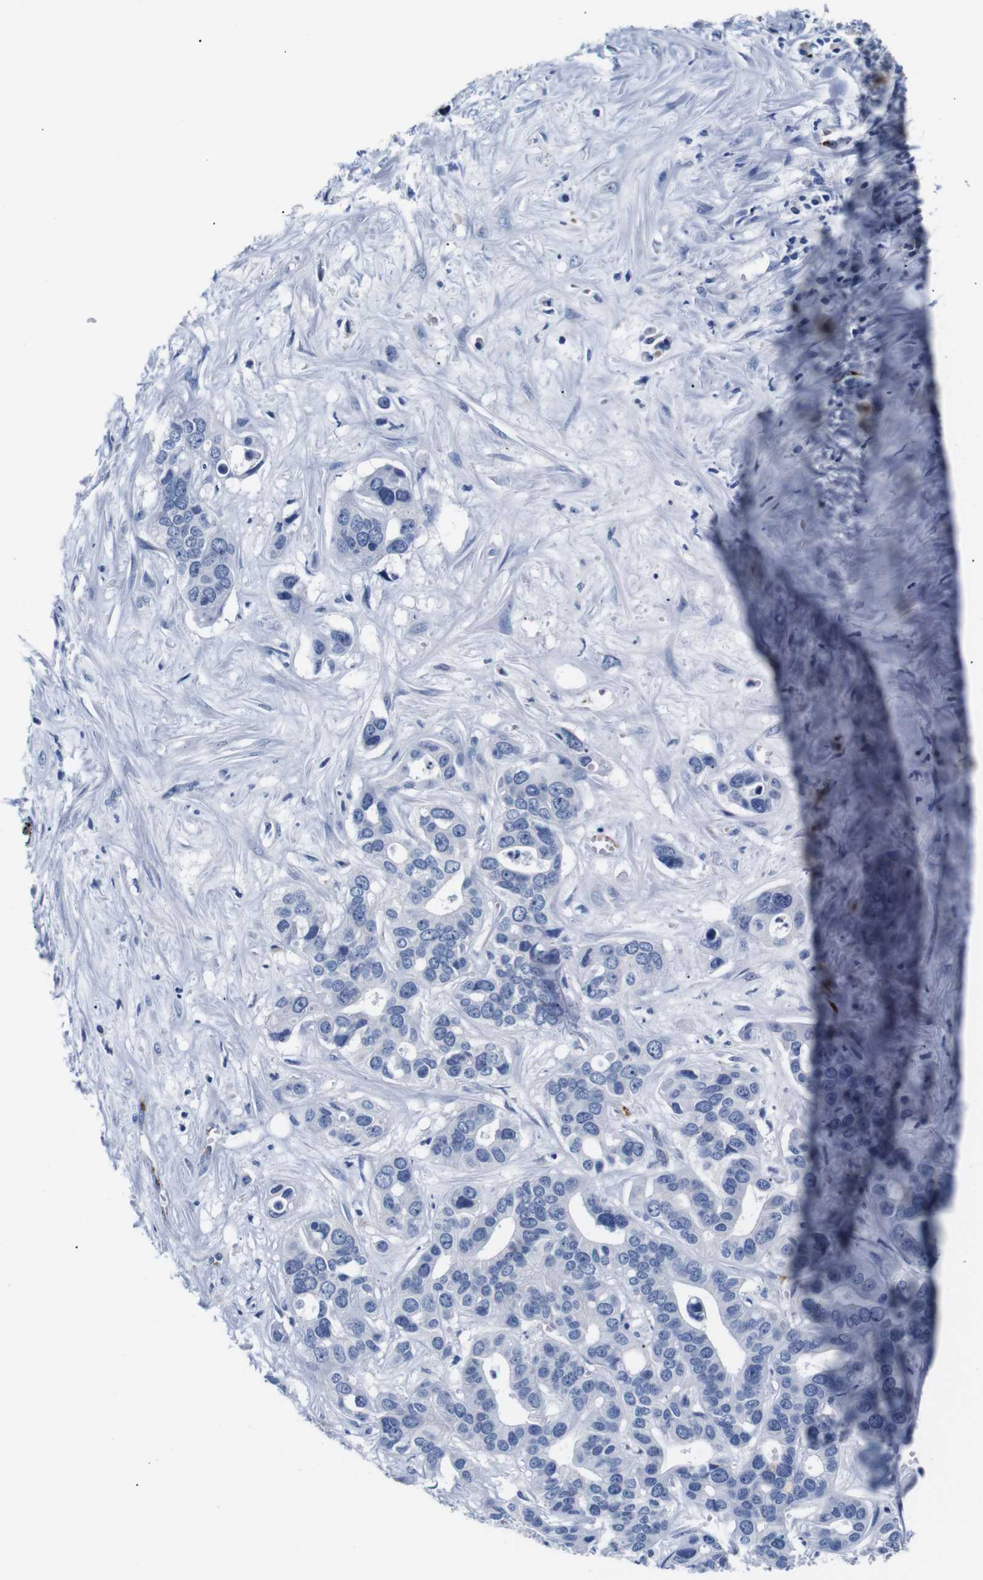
{"staining": {"intensity": "negative", "quantity": "none", "location": "none"}, "tissue": "liver cancer", "cell_type": "Tumor cells", "image_type": "cancer", "snomed": [{"axis": "morphology", "description": "Cholangiocarcinoma"}, {"axis": "topography", "description": "Liver"}], "caption": "A high-resolution histopathology image shows immunohistochemistry staining of cholangiocarcinoma (liver), which demonstrates no significant staining in tumor cells.", "gene": "MUC4", "patient": {"sex": "female", "age": 65}}